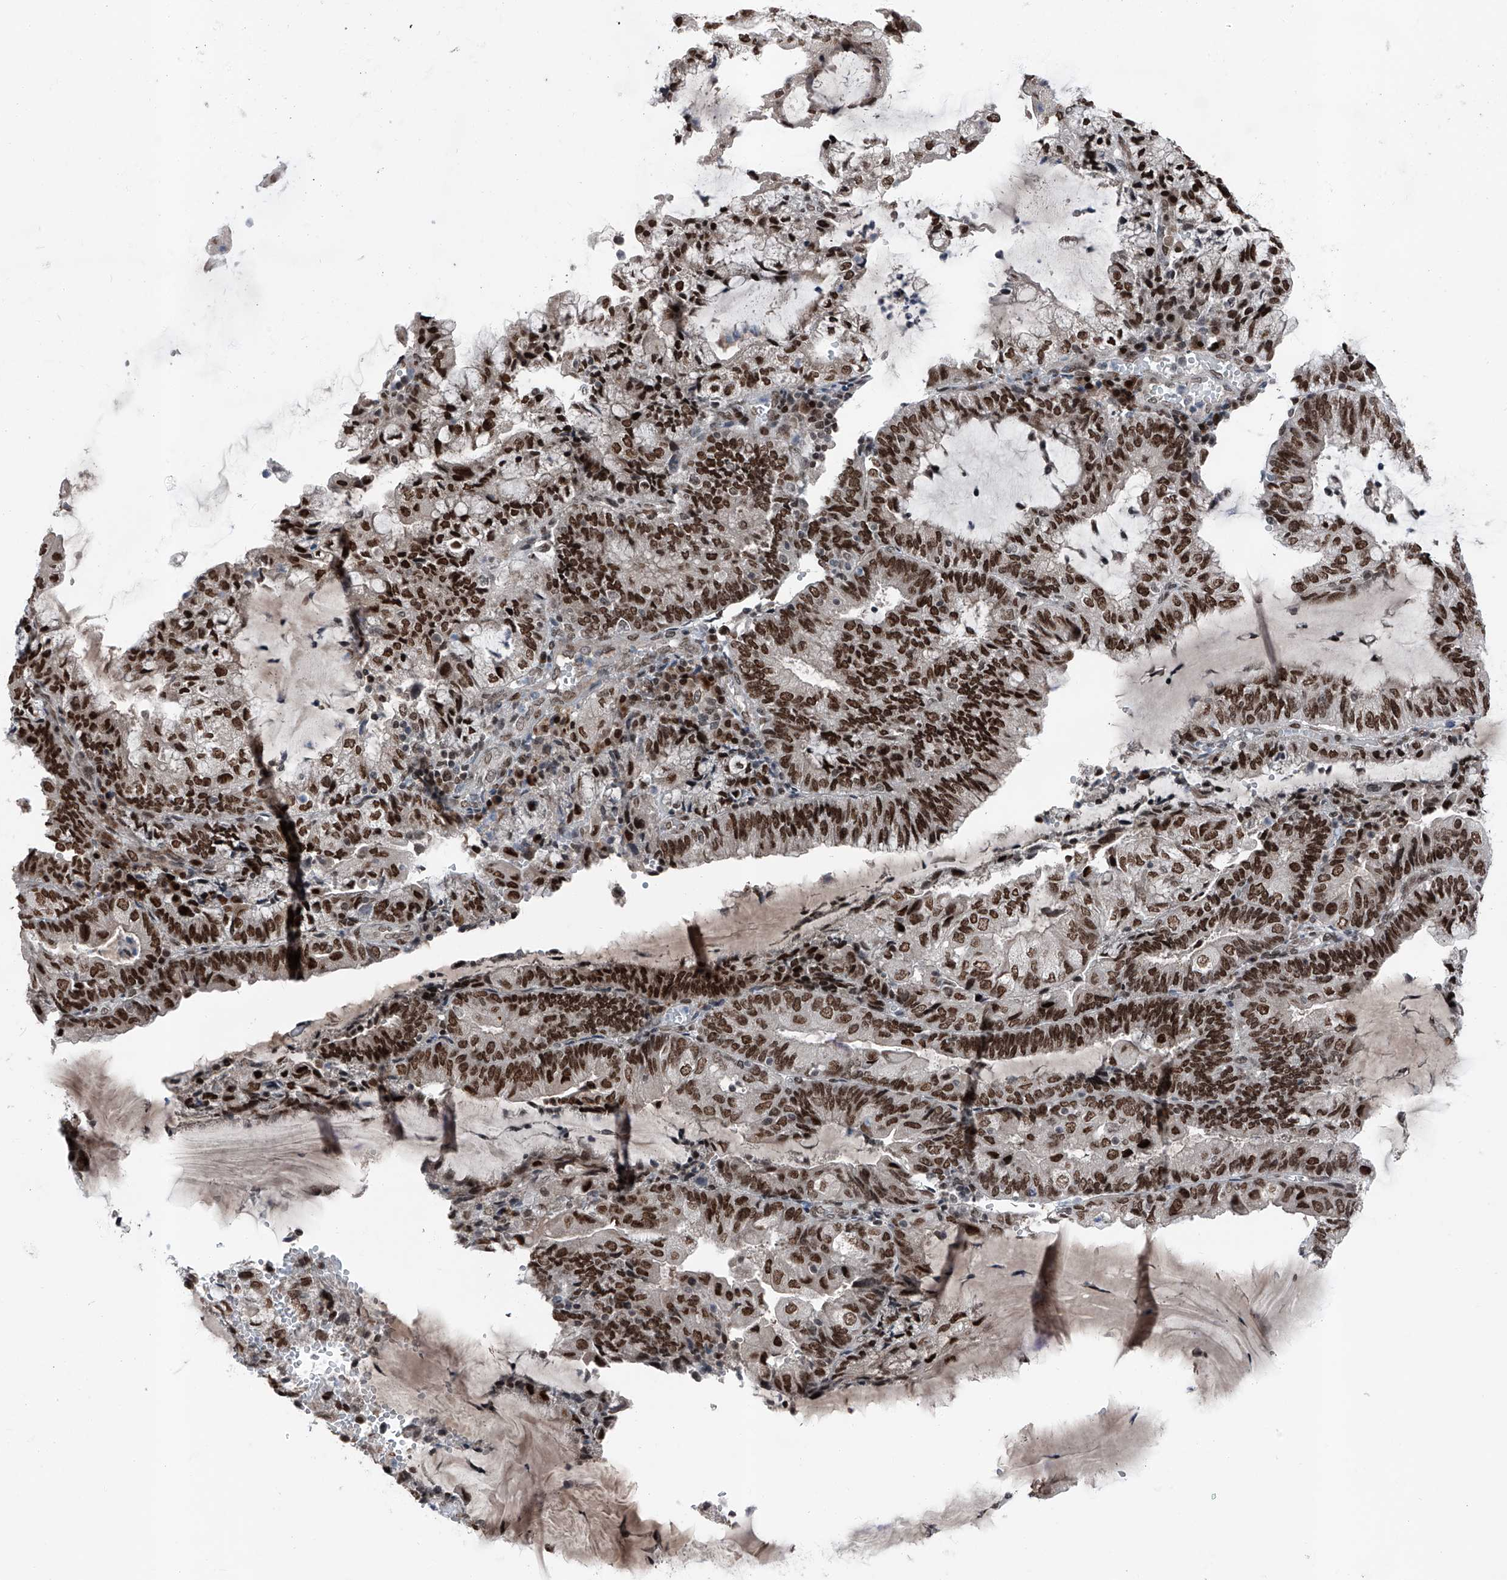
{"staining": {"intensity": "strong", "quantity": ">75%", "location": "nuclear"}, "tissue": "endometrial cancer", "cell_type": "Tumor cells", "image_type": "cancer", "snomed": [{"axis": "morphology", "description": "Adenocarcinoma, NOS"}, {"axis": "topography", "description": "Endometrium"}], "caption": "IHC (DAB (3,3'-diaminobenzidine)) staining of endometrial cancer shows strong nuclear protein staining in about >75% of tumor cells.", "gene": "BMI1", "patient": {"sex": "female", "age": 81}}